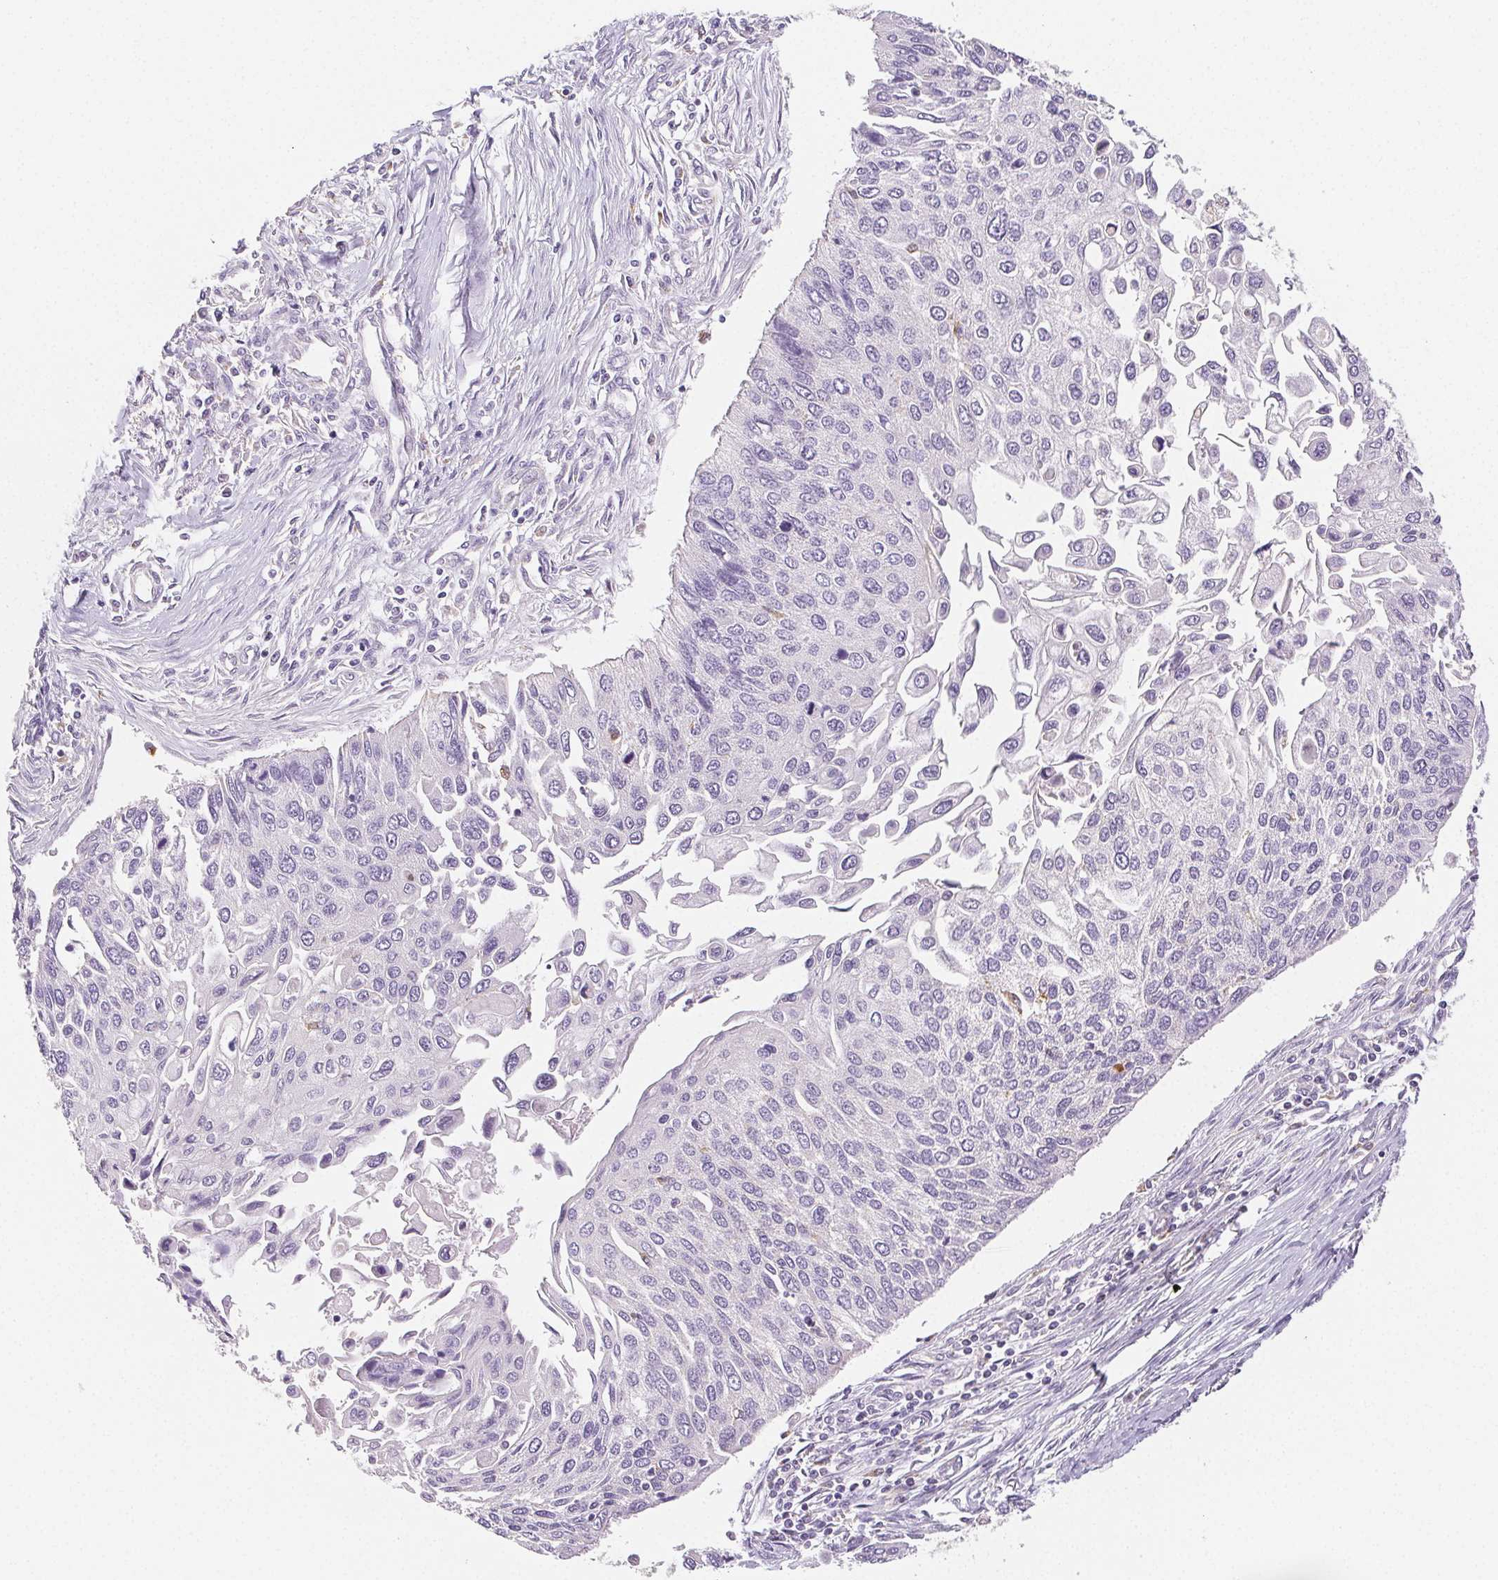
{"staining": {"intensity": "negative", "quantity": "none", "location": "none"}, "tissue": "lung cancer", "cell_type": "Tumor cells", "image_type": "cancer", "snomed": [{"axis": "morphology", "description": "Squamous cell carcinoma, NOS"}, {"axis": "morphology", "description": "Squamous cell carcinoma, metastatic, NOS"}, {"axis": "topography", "description": "Lung"}], "caption": "This is an immunohistochemistry photomicrograph of lung cancer (squamous cell carcinoma). There is no staining in tumor cells.", "gene": "LIPA", "patient": {"sex": "male", "age": 63}}